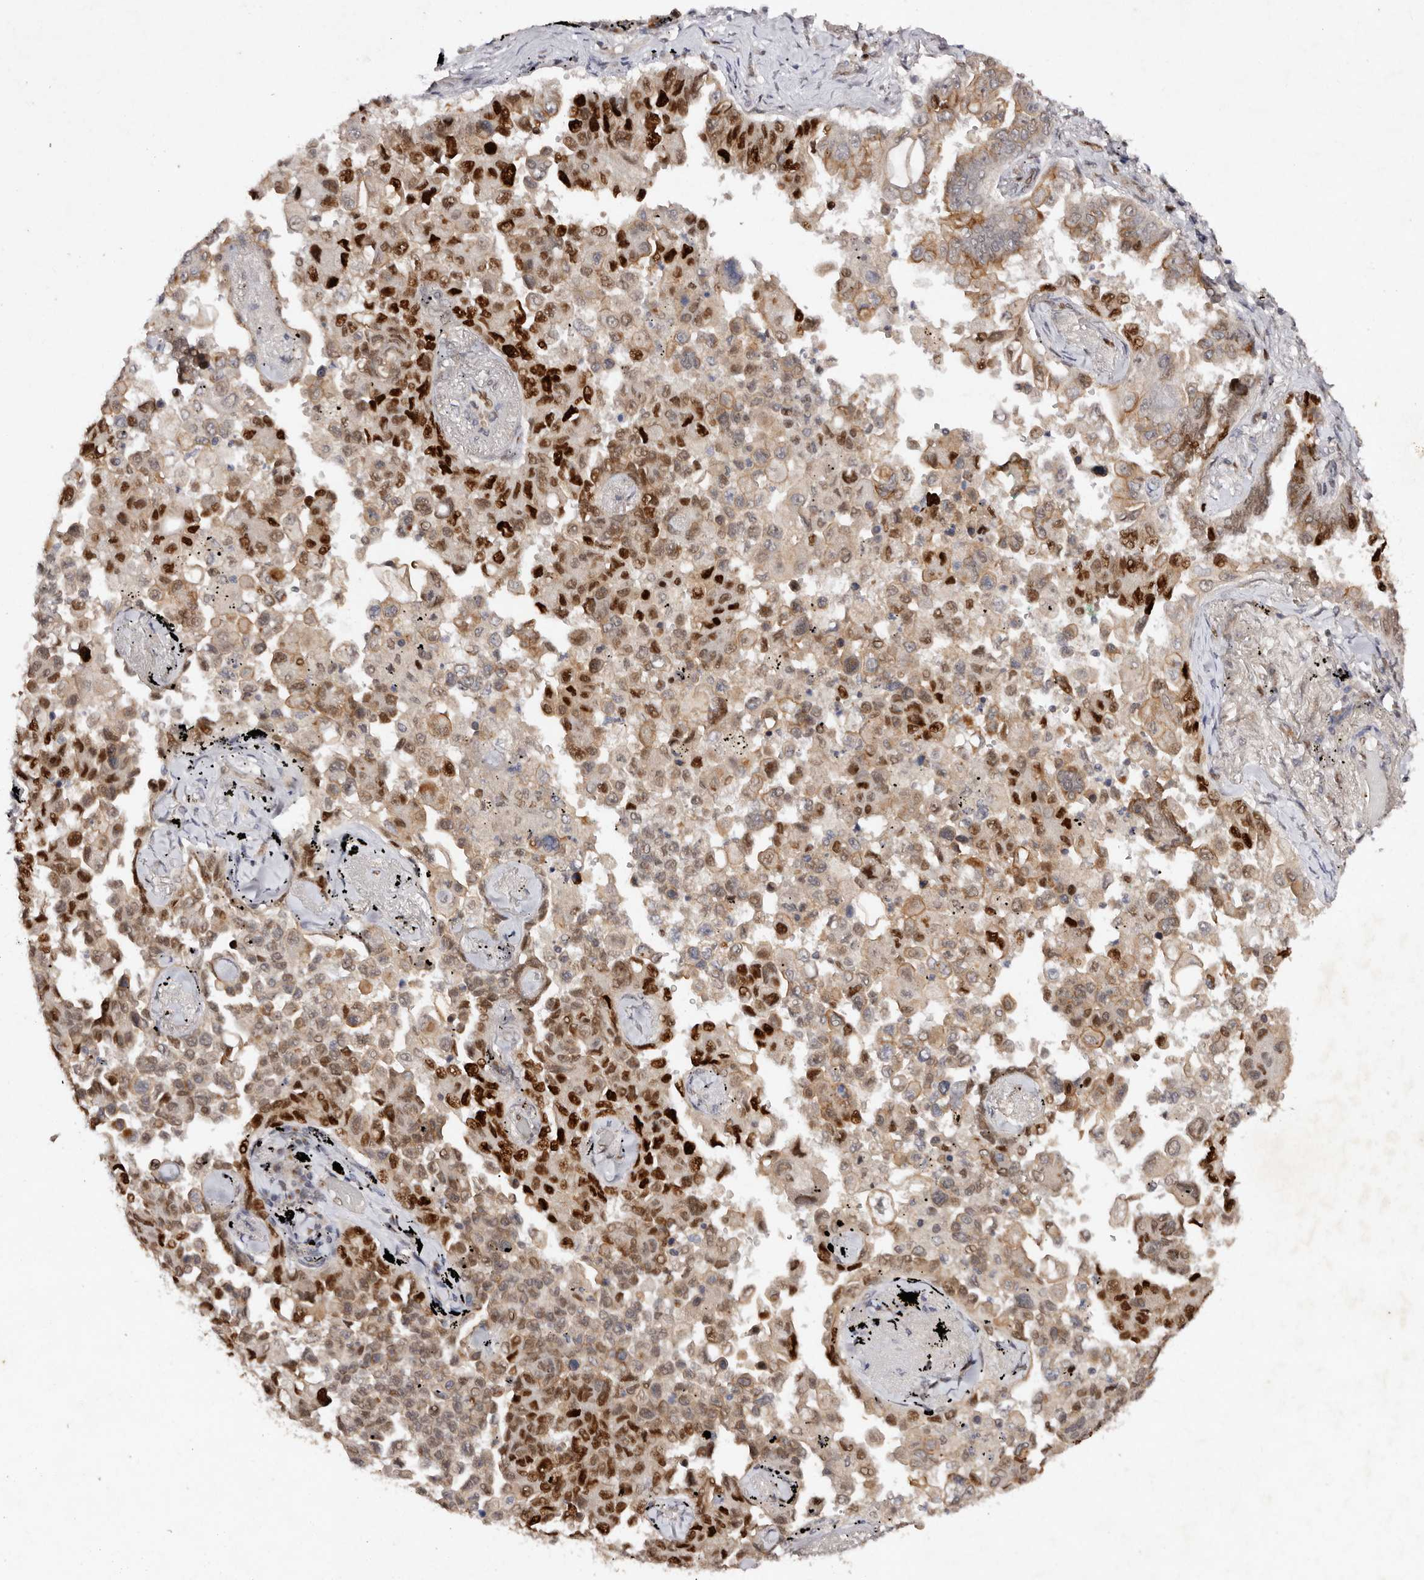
{"staining": {"intensity": "strong", "quantity": "25%-75%", "location": "nuclear"}, "tissue": "lung cancer", "cell_type": "Tumor cells", "image_type": "cancer", "snomed": [{"axis": "morphology", "description": "Adenocarcinoma, NOS"}, {"axis": "topography", "description": "Lung"}], "caption": "Immunohistochemistry (DAB) staining of lung cancer (adenocarcinoma) demonstrates strong nuclear protein positivity in about 25%-75% of tumor cells.", "gene": "KLF7", "patient": {"sex": "female", "age": 67}}